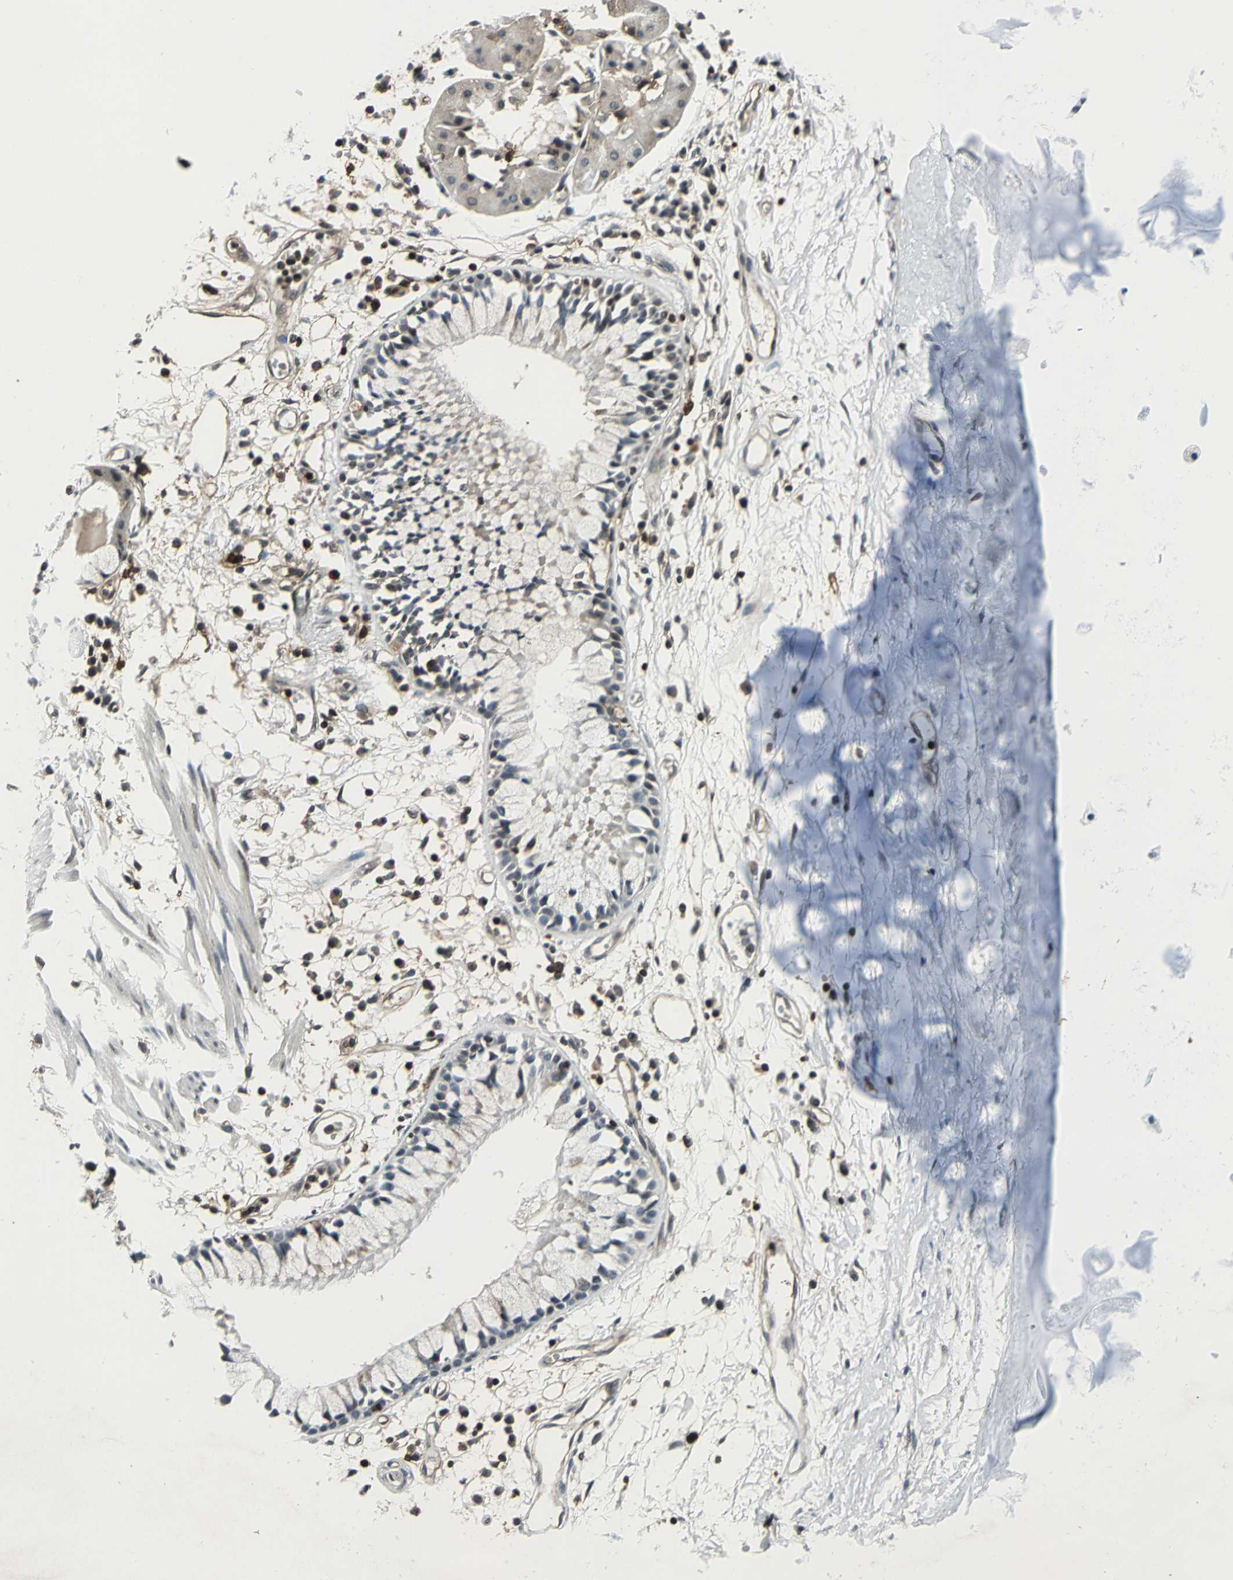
{"staining": {"intensity": "negative", "quantity": "none", "location": "none"}, "tissue": "adipose tissue", "cell_type": "Adipocytes", "image_type": "normal", "snomed": [{"axis": "morphology", "description": "Normal tissue, NOS"}, {"axis": "morphology", "description": "Adenocarcinoma, NOS"}, {"axis": "topography", "description": "Cartilage tissue"}, {"axis": "topography", "description": "Bronchus"}, {"axis": "topography", "description": "Lung"}], "caption": "Adipocytes show no significant staining in benign adipose tissue. (DAB (3,3'-diaminobenzidine) immunohistochemistry visualized using brightfield microscopy, high magnification).", "gene": "NR2C2", "patient": {"sex": "female", "age": 67}}